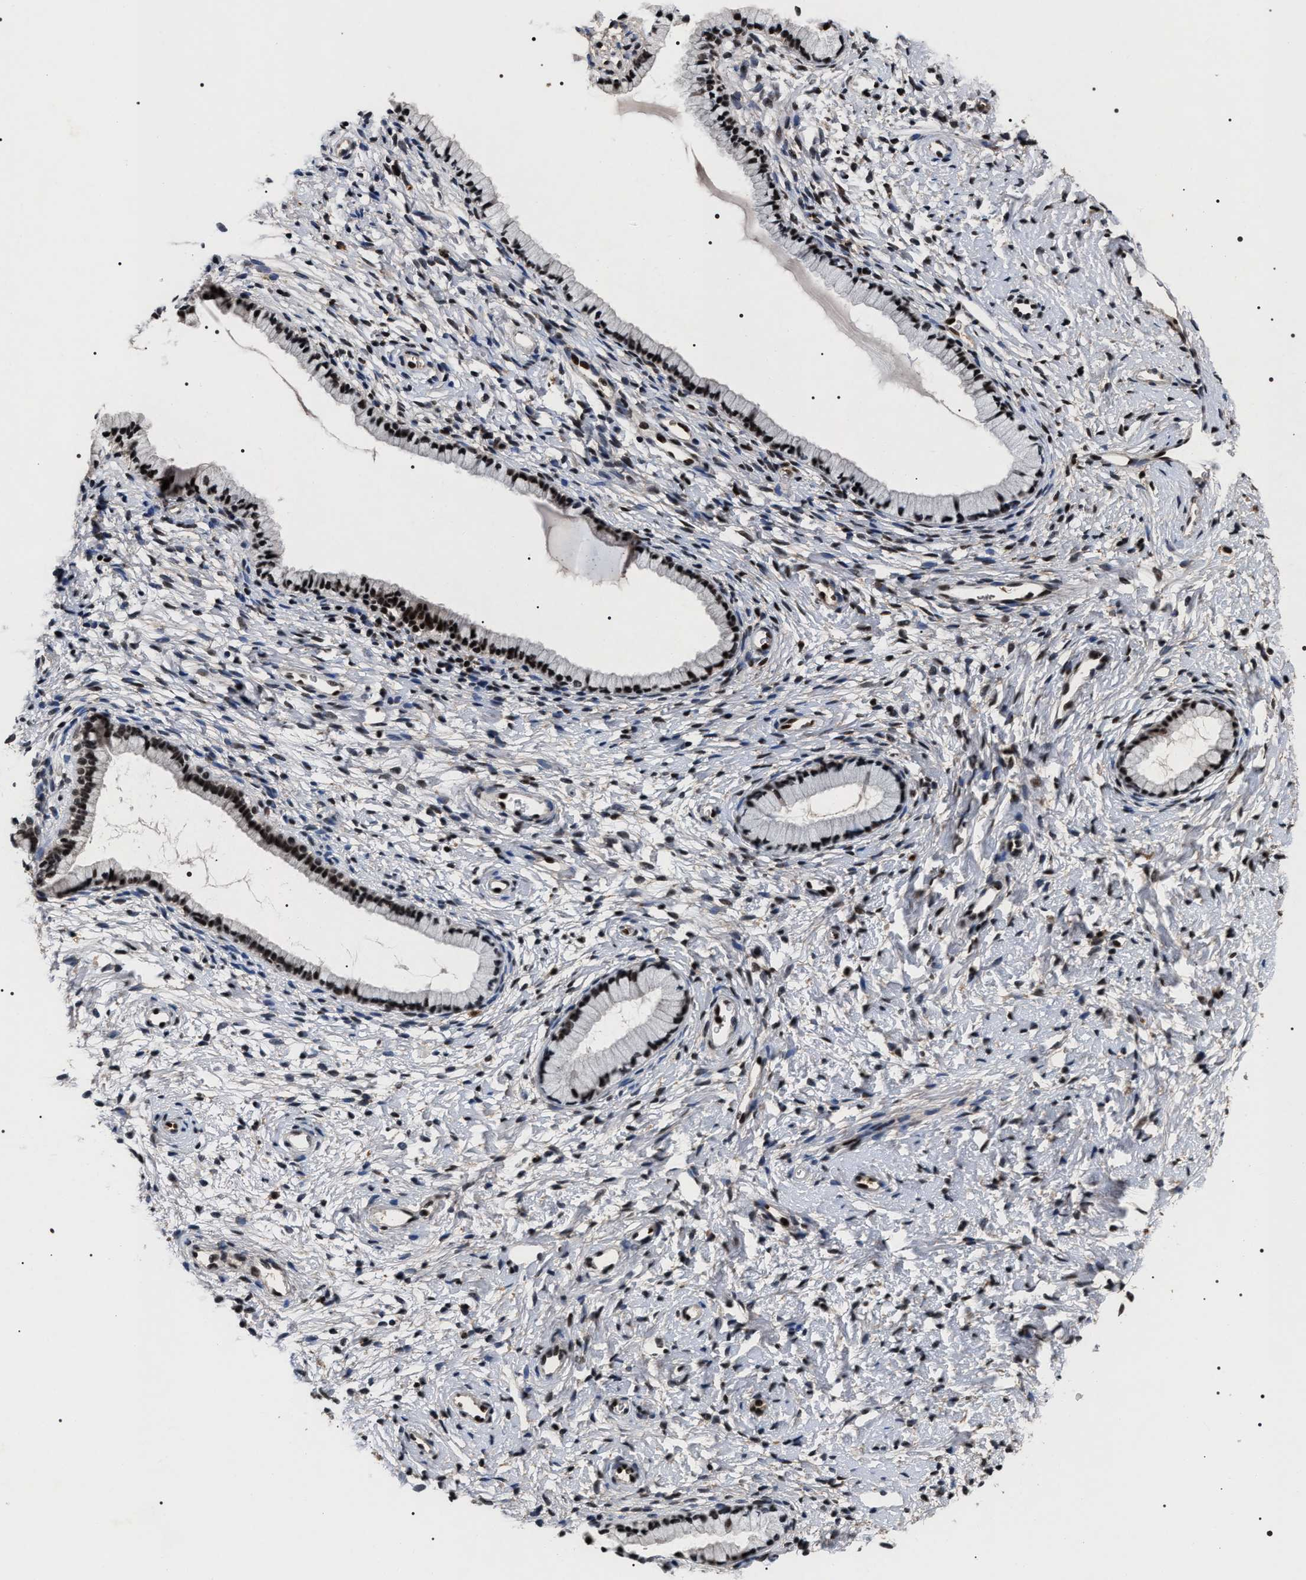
{"staining": {"intensity": "strong", "quantity": ">75%", "location": "nuclear"}, "tissue": "cervix", "cell_type": "Glandular cells", "image_type": "normal", "snomed": [{"axis": "morphology", "description": "Normal tissue, NOS"}, {"axis": "topography", "description": "Cervix"}], "caption": "DAB immunohistochemical staining of unremarkable cervix shows strong nuclear protein expression in approximately >75% of glandular cells.", "gene": "RRP1B", "patient": {"sex": "female", "age": 72}}